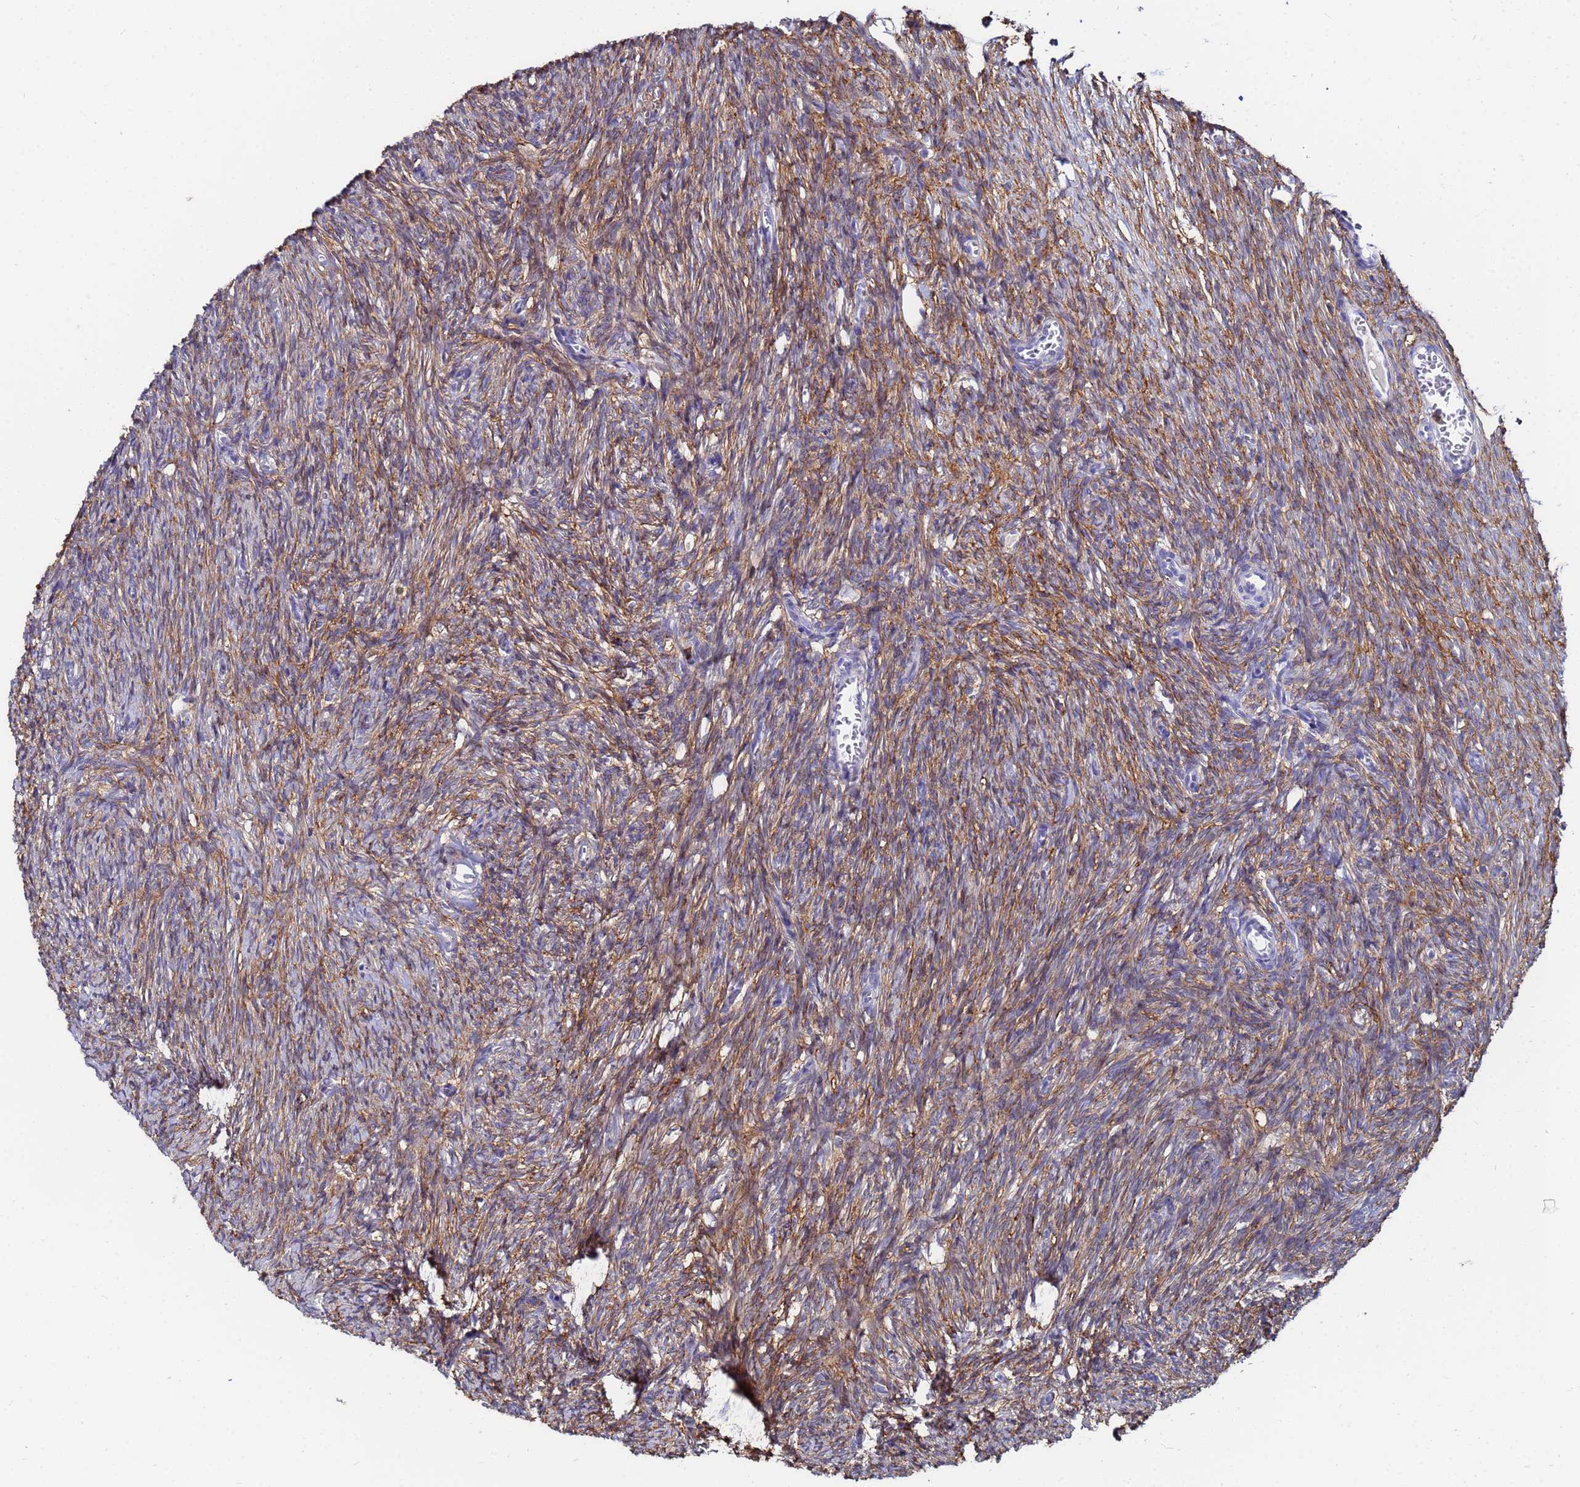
{"staining": {"intensity": "moderate", "quantity": ">75%", "location": "cytoplasmic/membranous"}, "tissue": "ovary", "cell_type": "Ovarian stroma cells", "image_type": "normal", "snomed": [{"axis": "morphology", "description": "Normal tissue, NOS"}, {"axis": "topography", "description": "Ovary"}], "caption": "An image showing moderate cytoplasmic/membranous positivity in about >75% of ovarian stroma cells in unremarkable ovary, as visualized by brown immunohistochemical staining.", "gene": "BASP1", "patient": {"sex": "female", "age": 44}}